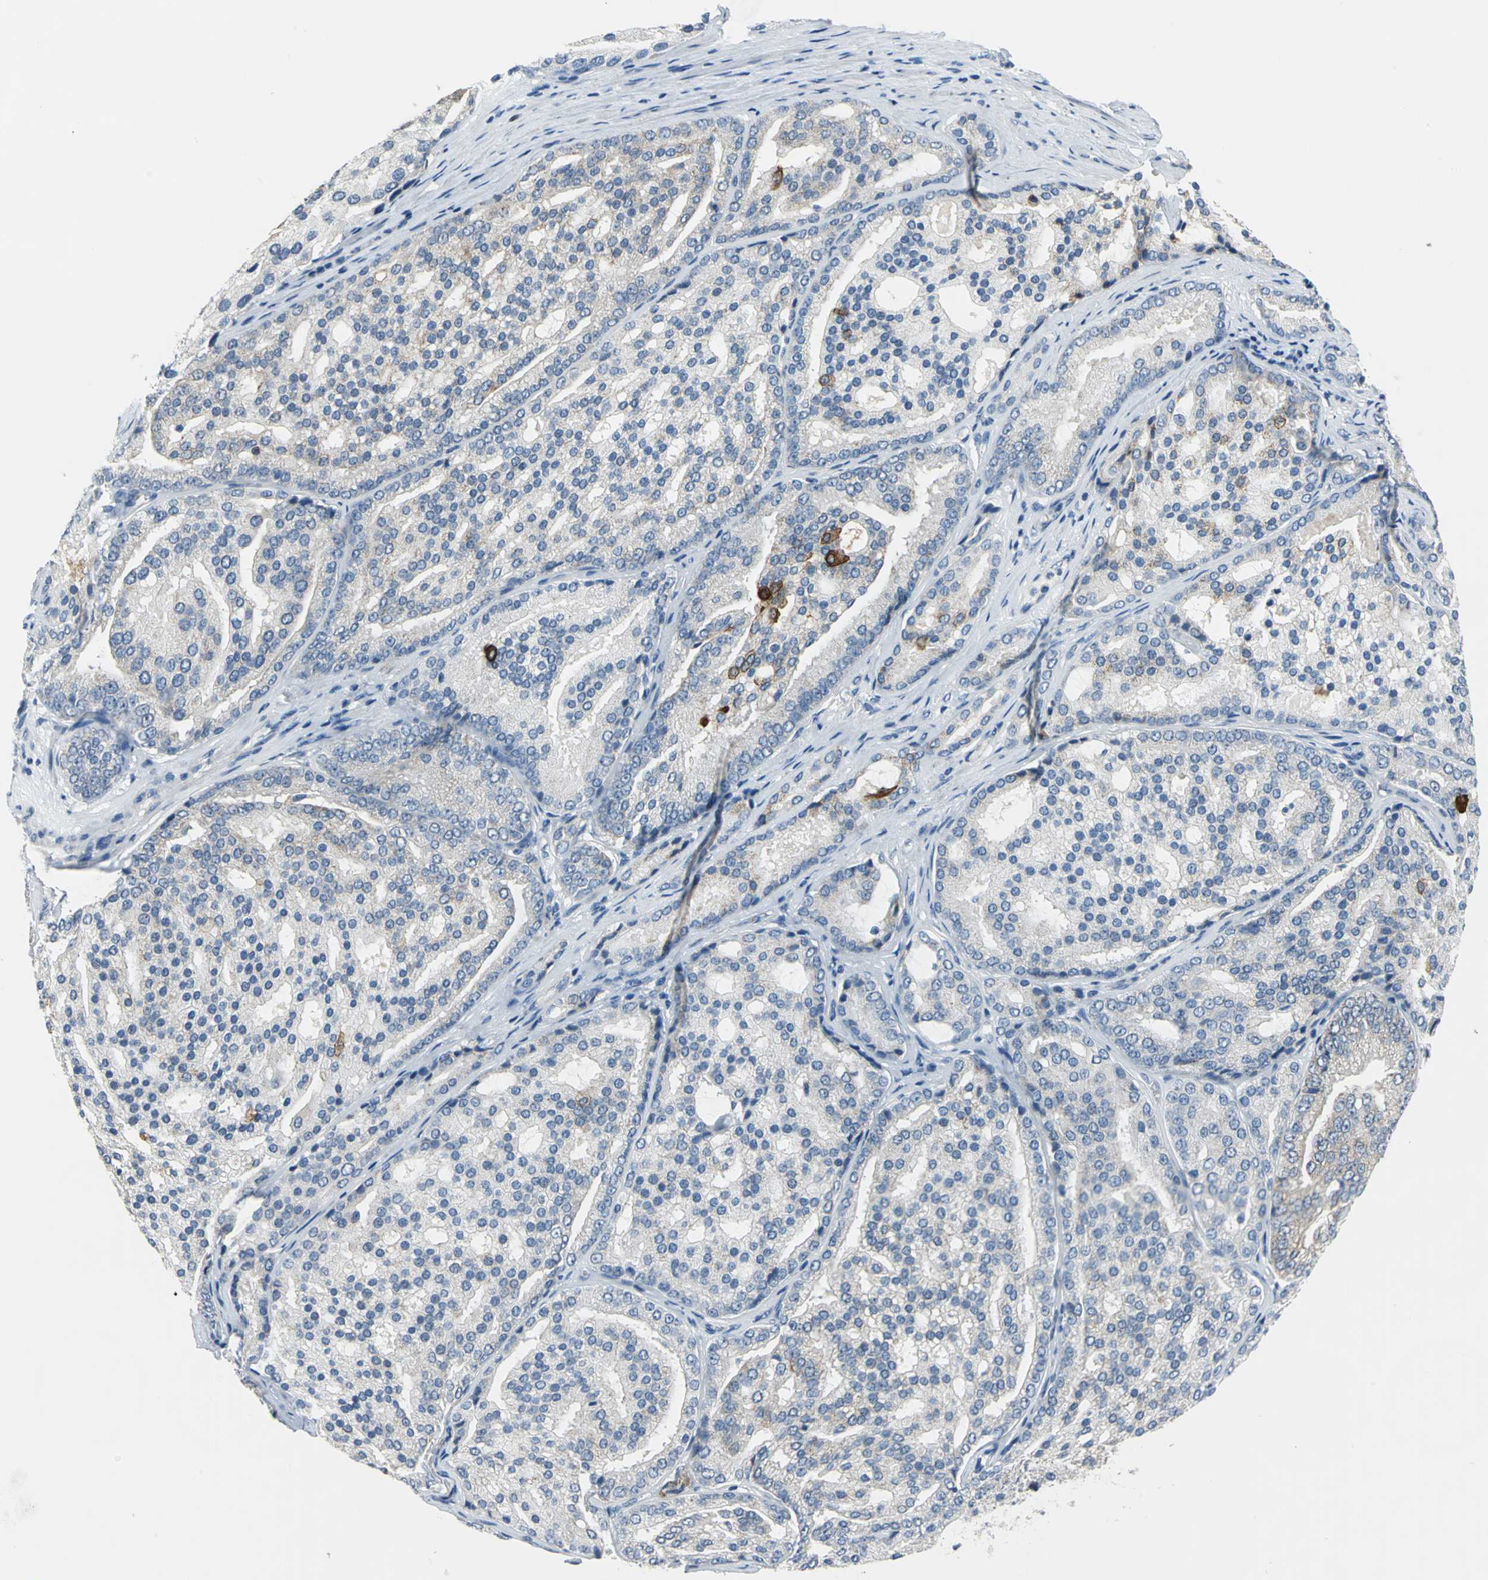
{"staining": {"intensity": "weak", "quantity": "25%-75%", "location": "cytoplasmic/membranous"}, "tissue": "prostate cancer", "cell_type": "Tumor cells", "image_type": "cancer", "snomed": [{"axis": "morphology", "description": "Adenocarcinoma, High grade"}, {"axis": "topography", "description": "Prostate"}], "caption": "IHC micrograph of human adenocarcinoma (high-grade) (prostate) stained for a protein (brown), which demonstrates low levels of weak cytoplasmic/membranous staining in approximately 25%-75% of tumor cells.", "gene": "MUC4", "patient": {"sex": "male", "age": 64}}